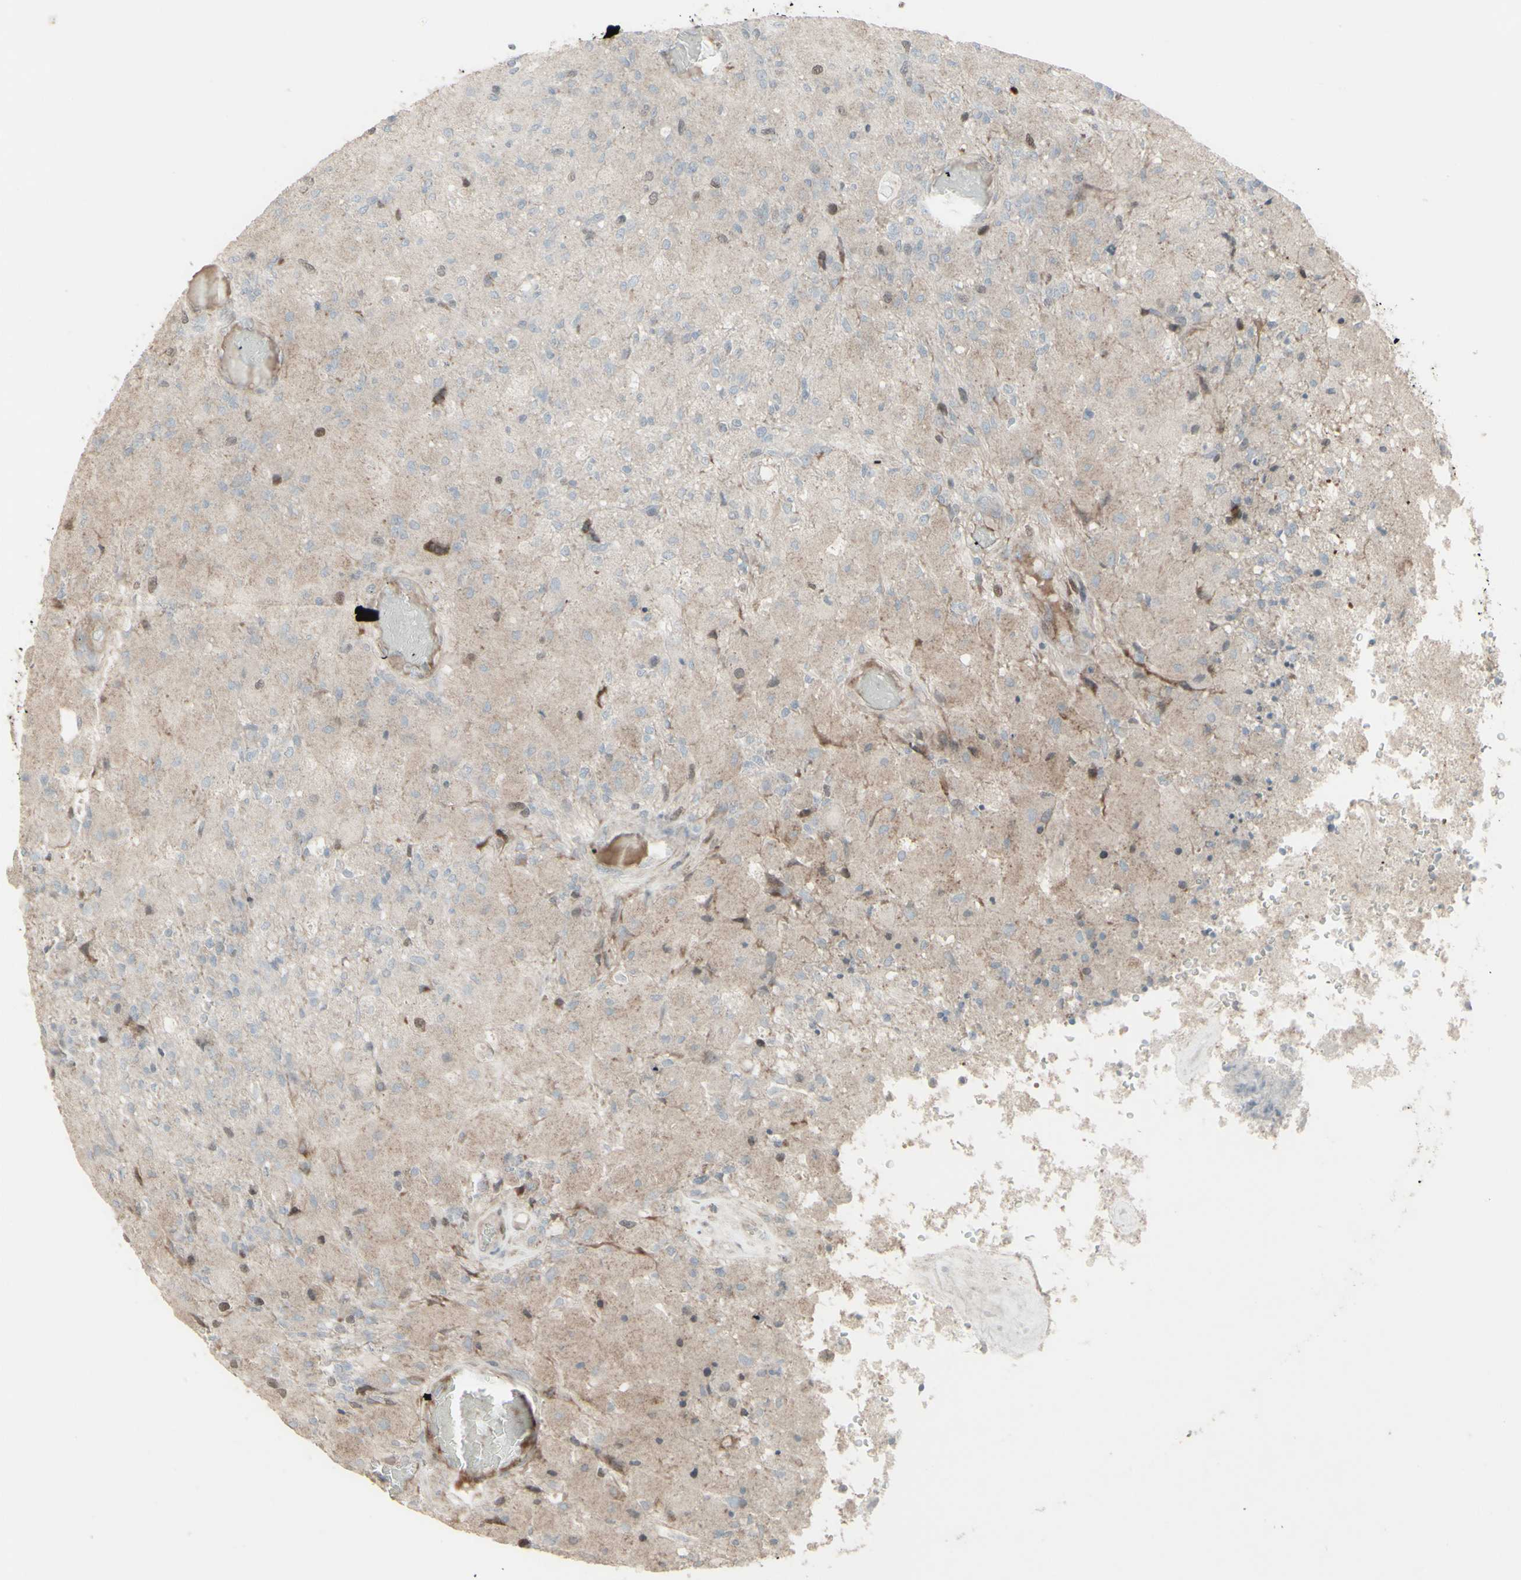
{"staining": {"intensity": "moderate", "quantity": "<25%", "location": "nuclear"}, "tissue": "glioma", "cell_type": "Tumor cells", "image_type": "cancer", "snomed": [{"axis": "morphology", "description": "Normal tissue, NOS"}, {"axis": "morphology", "description": "Glioma, malignant, High grade"}, {"axis": "topography", "description": "Cerebral cortex"}], "caption": "Immunohistochemical staining of human malignant glioma (high-grade) exhibits moderate nuclear protein positivity in approximately <25% of tumor cells. (DAB (3,3'-diaminobenzidine) IHC with brightfield microscopy, high magnification).", "gene": "GMNN", "patient": {"sex": "male", "age": 77}}